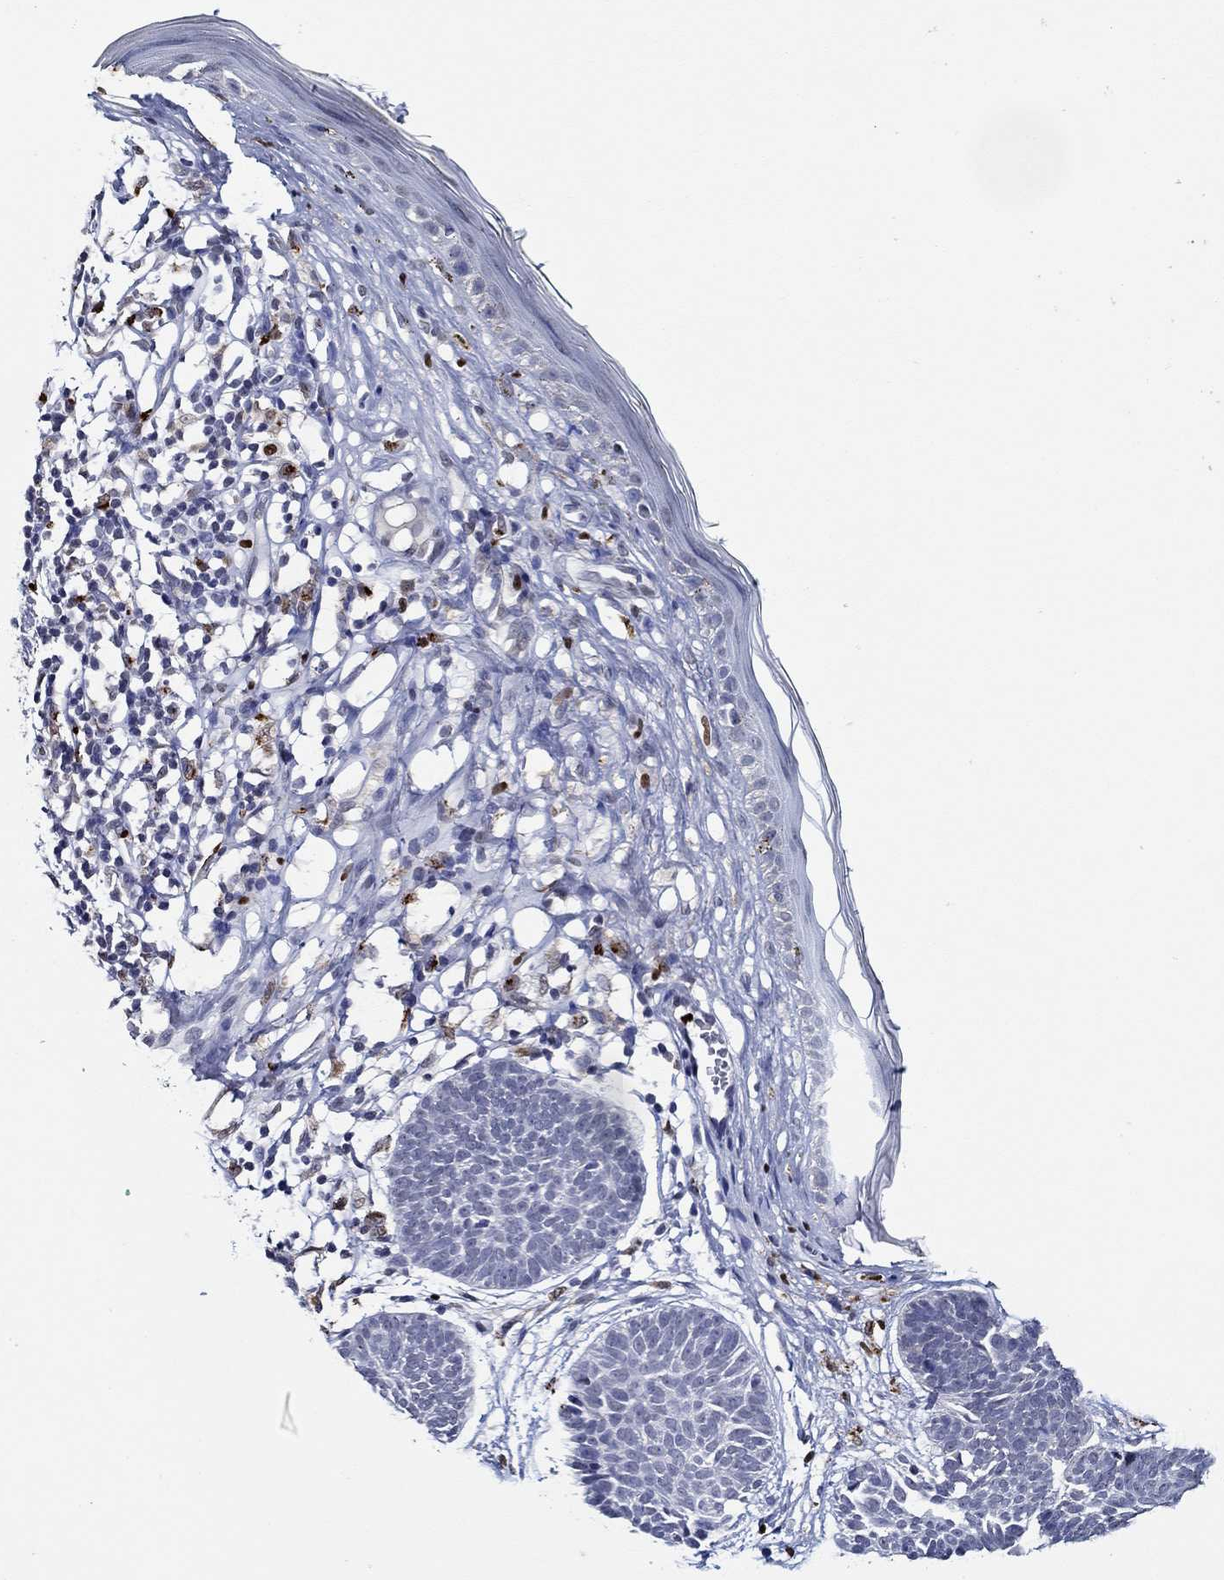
{"staining": {"intensity": "negative", "quantity": "none", "location": "none"}, "tissue": "skin cancer", "cell_type": "Tumor cells", "image_type": "cancer", "snomed": [{"axis": "morphology", "description": "Basal cell carcinoma"}, {"axis": "topography", "description": "Skin"}], "caption": "Tumor cells show no significant staining in skin cancer. Brightfield microscopy of immunohistochemistry (IHC) stained with DAB (brown) and hematoxylin (blue), captured at high magnification.", "gene": "GATA2", "patient": {"sex": "male", "age": 85}}